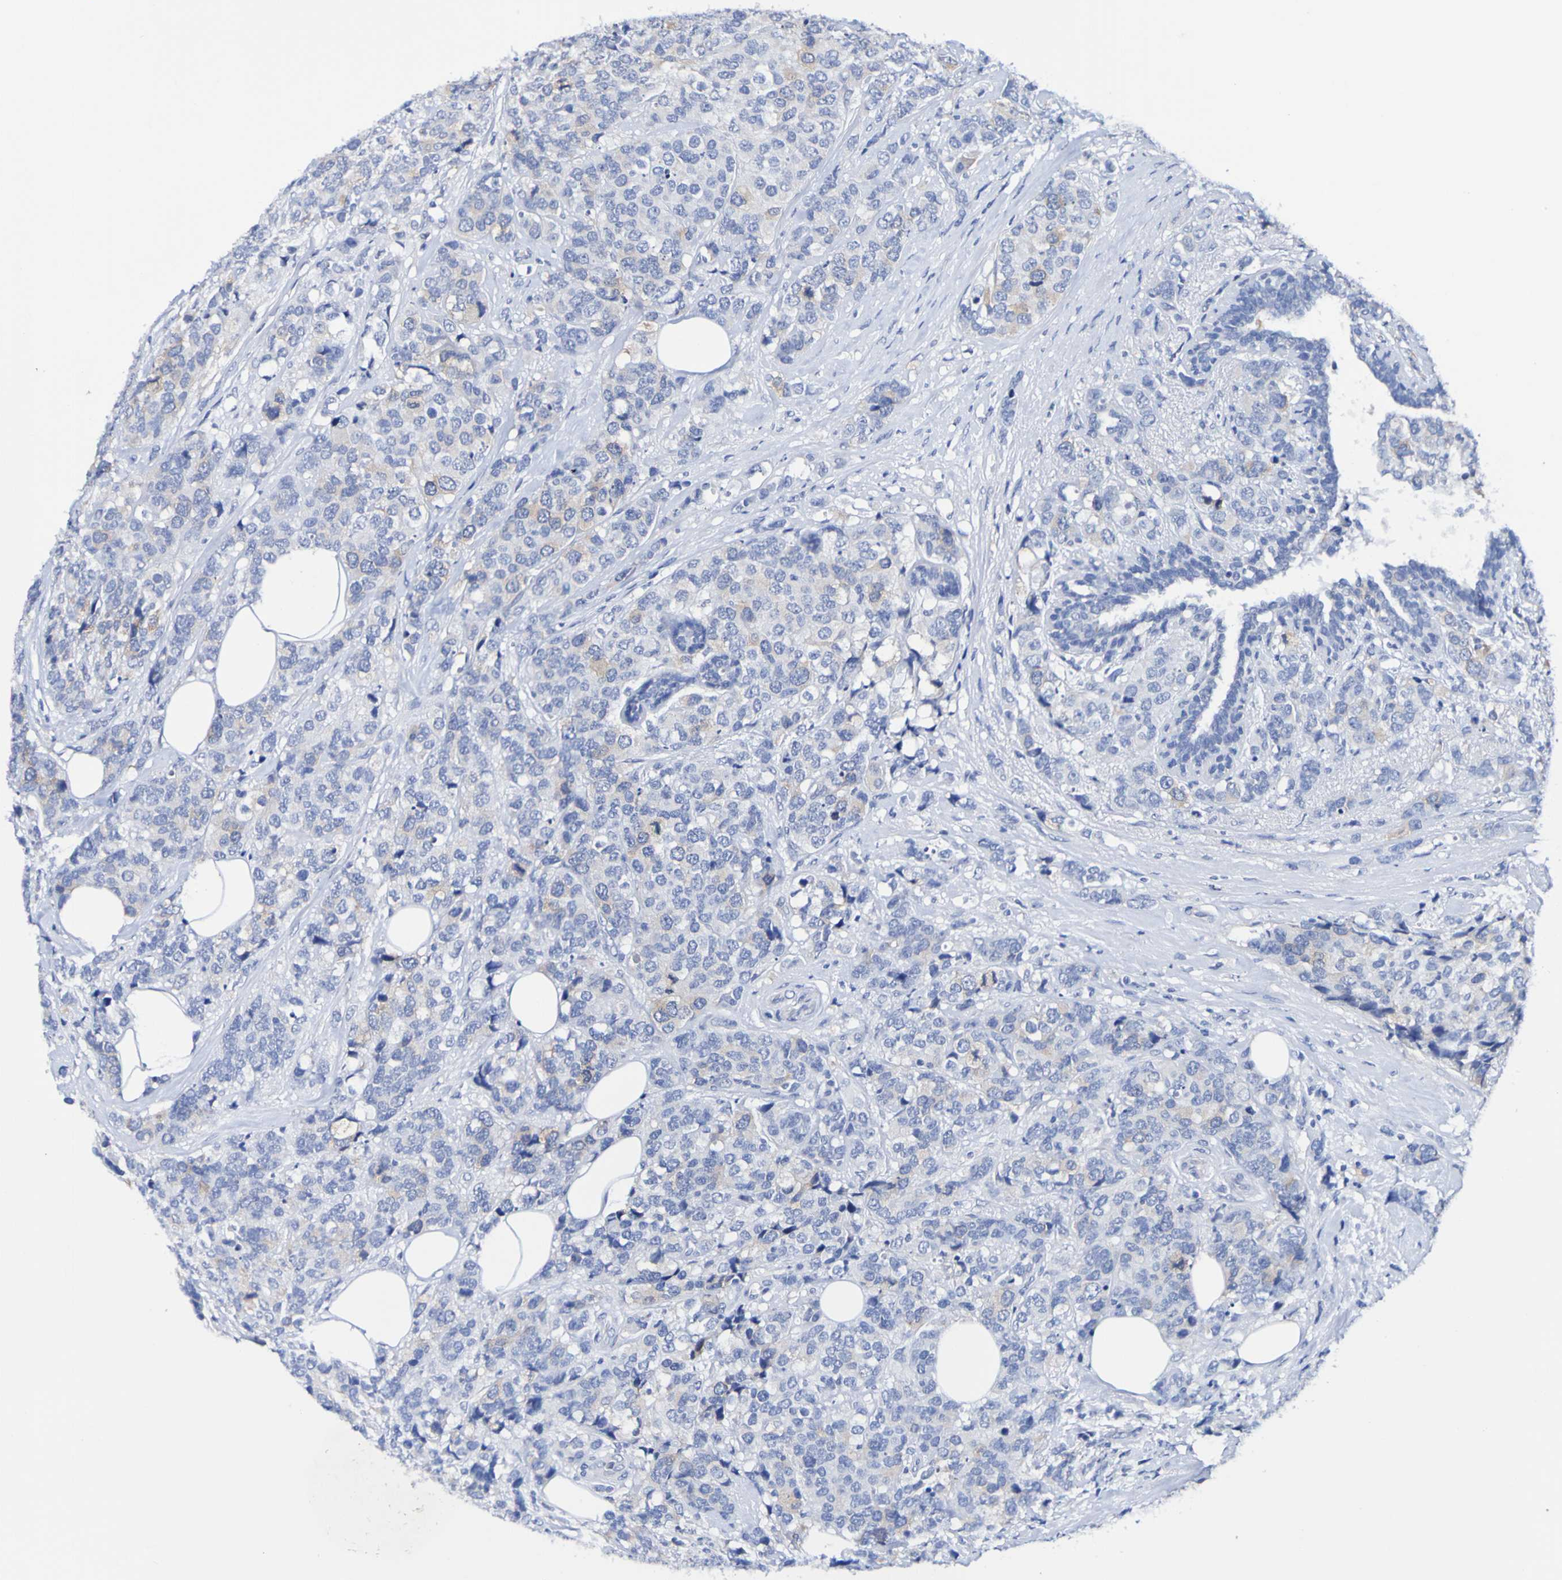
{"staining": {"intensity": "weak", "quantity": "<25%", "location": "cytoplasmic/membranous"}, "tissue": "breast cancer", "cell_type": "Tumor cells", "image_type": "cancer", "snomed": [{"axis": "morphology", "description": "Lobular carcinoma"}, {"axis": "topography", "description": "Breast"}], "caption": "Breast cancer was stained to show a protein in brown. There is no significant positivity in tumor cells. (DAB (3,3'-diaminobenzidine) IHC with hematoxylin counter stain).", "gene": "ACVR1C", "patient": {"sex": "female", "age": 59}}